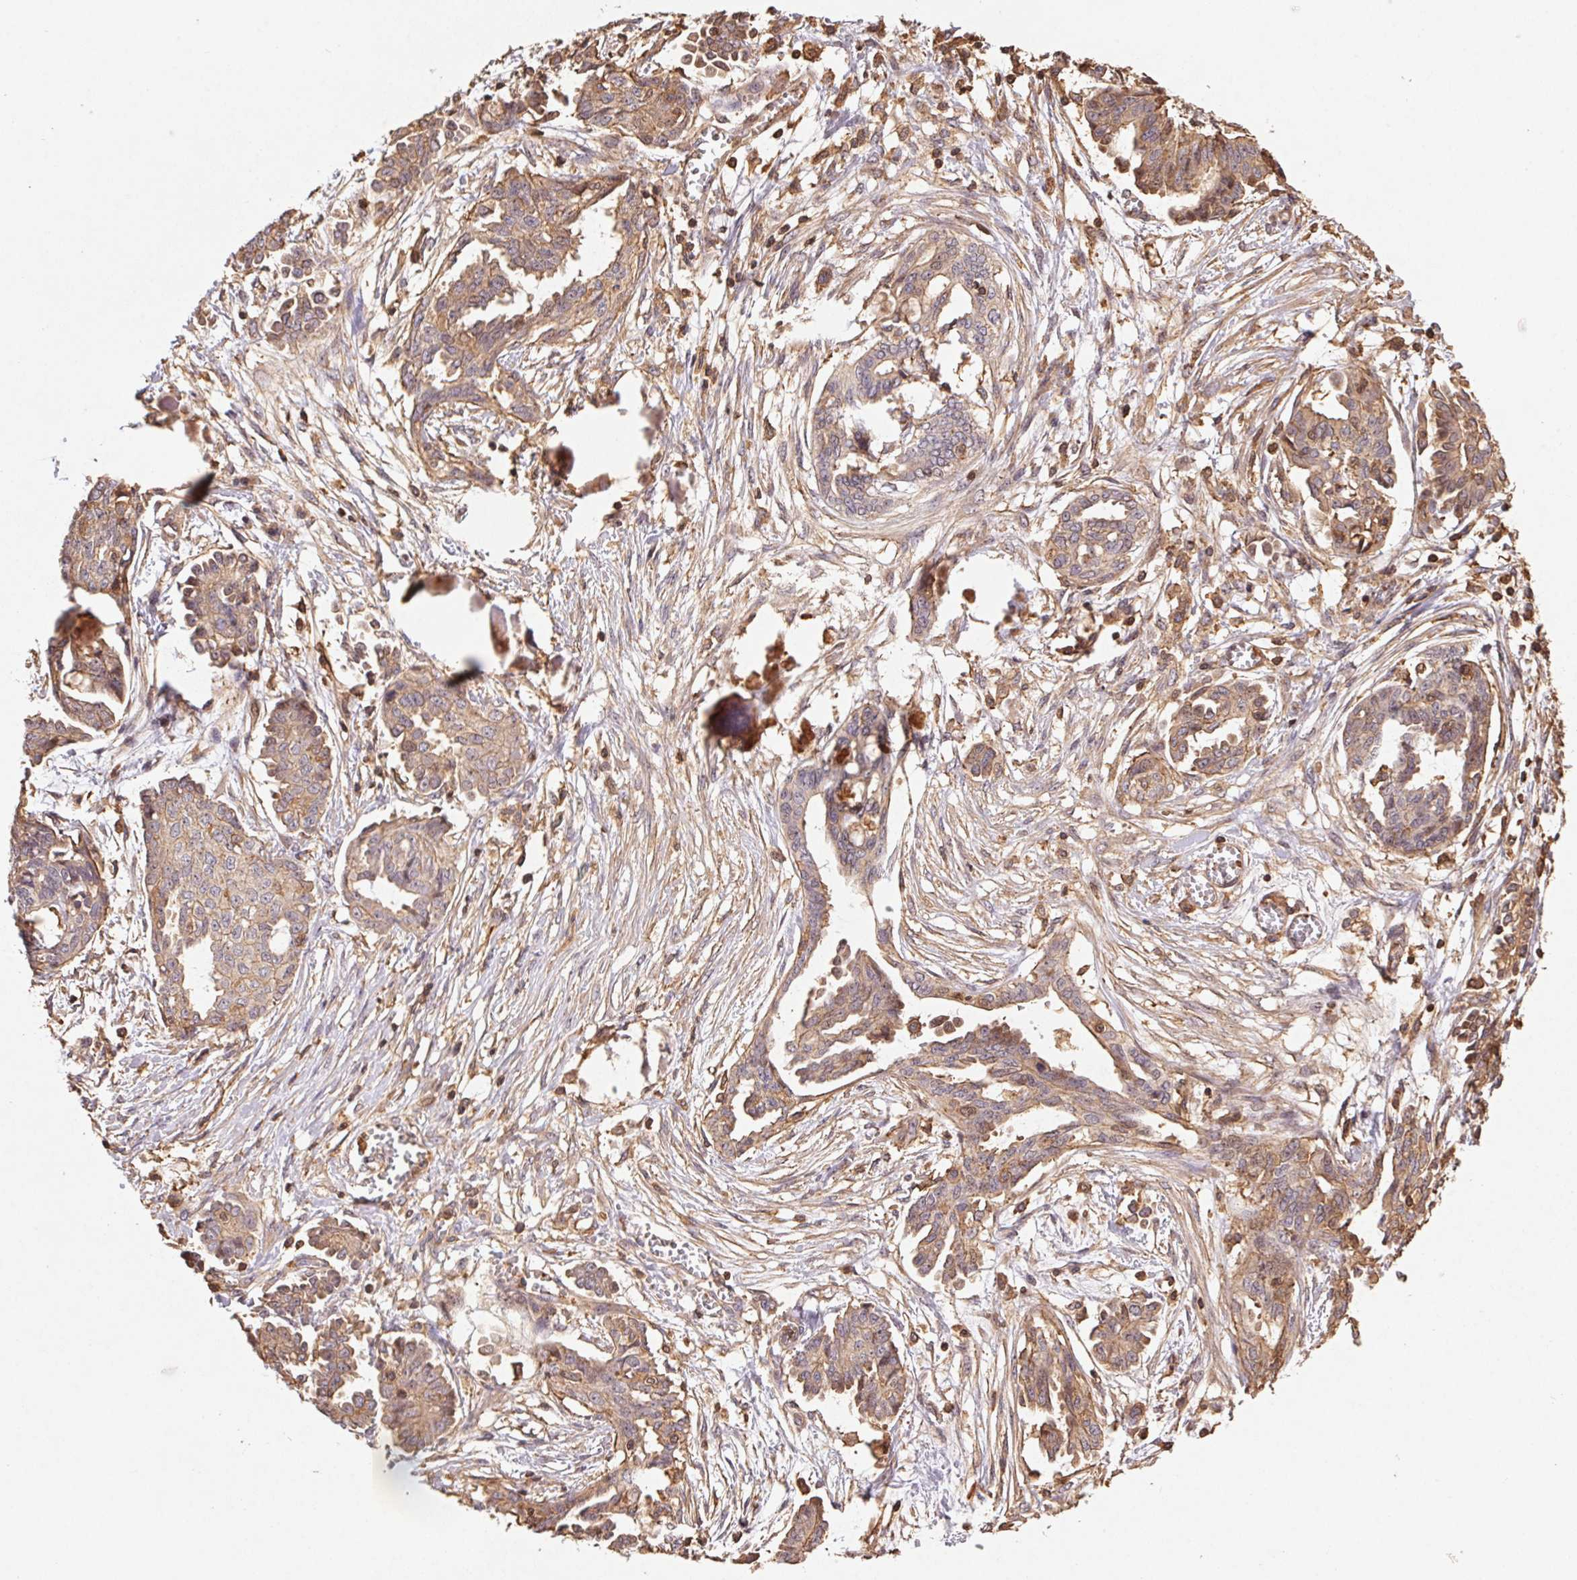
{"staining": {"intensity": "moderate", "quantity": ">75%", "location": "cytoplasmic/membranous"}, "tissue": "ovarian cancer", "cell_type": "Tumor cells", "image_type": "cancer", "snomed": [{"axis": "morphology", "description": "Cystadenocarcinoma, serous, NOS"}, {"axis": "topography", "description": "Ovary"}], "caption": "Immunohistochemical staining of human ovarian serous cystadenocarcinoma shows moderate cytoplasmic/membranous protein staining in about >75% of tumor cells.", "gene": "ATG10", "patient": {"sex": "female", "age": 71}}